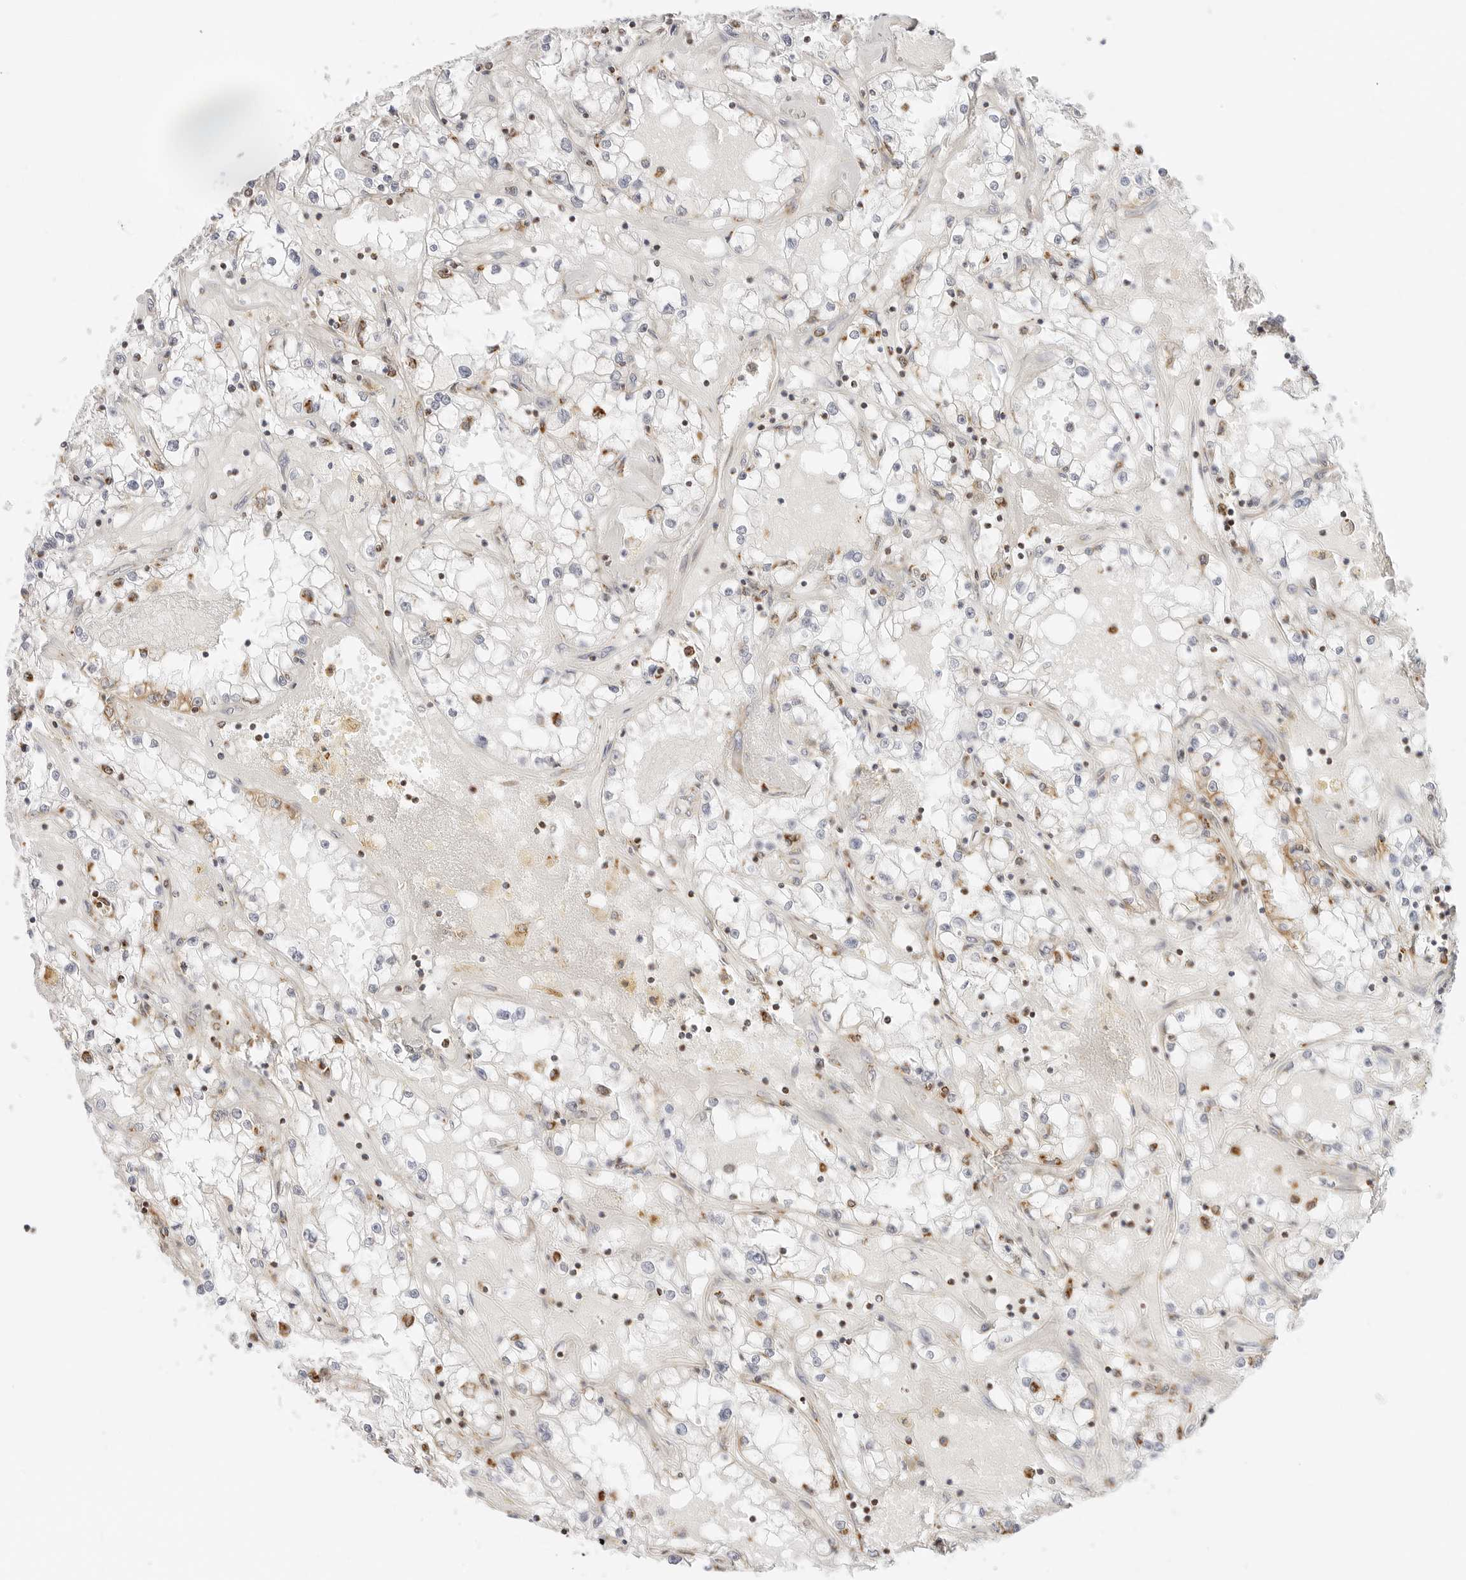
{"staining": {"intensity": "weak", "quantity": "<25%", "location": "cytoplasmic/membranous"}, "tissue": "renal cancer", "cell_type": "Tumor cells", "image_type": "cancer", "snomed": [{"axis": "morphology", "description": "Adenocarcinoma, NOS"}, {"axis": "topography", "description": "Kidney"}], "caption": "Protein analysis of adenocarcinoma (renal) displays no significant staining in tumor cells.", "gene": "GORAB", "patient": {"sex": "male", "age": 56}}